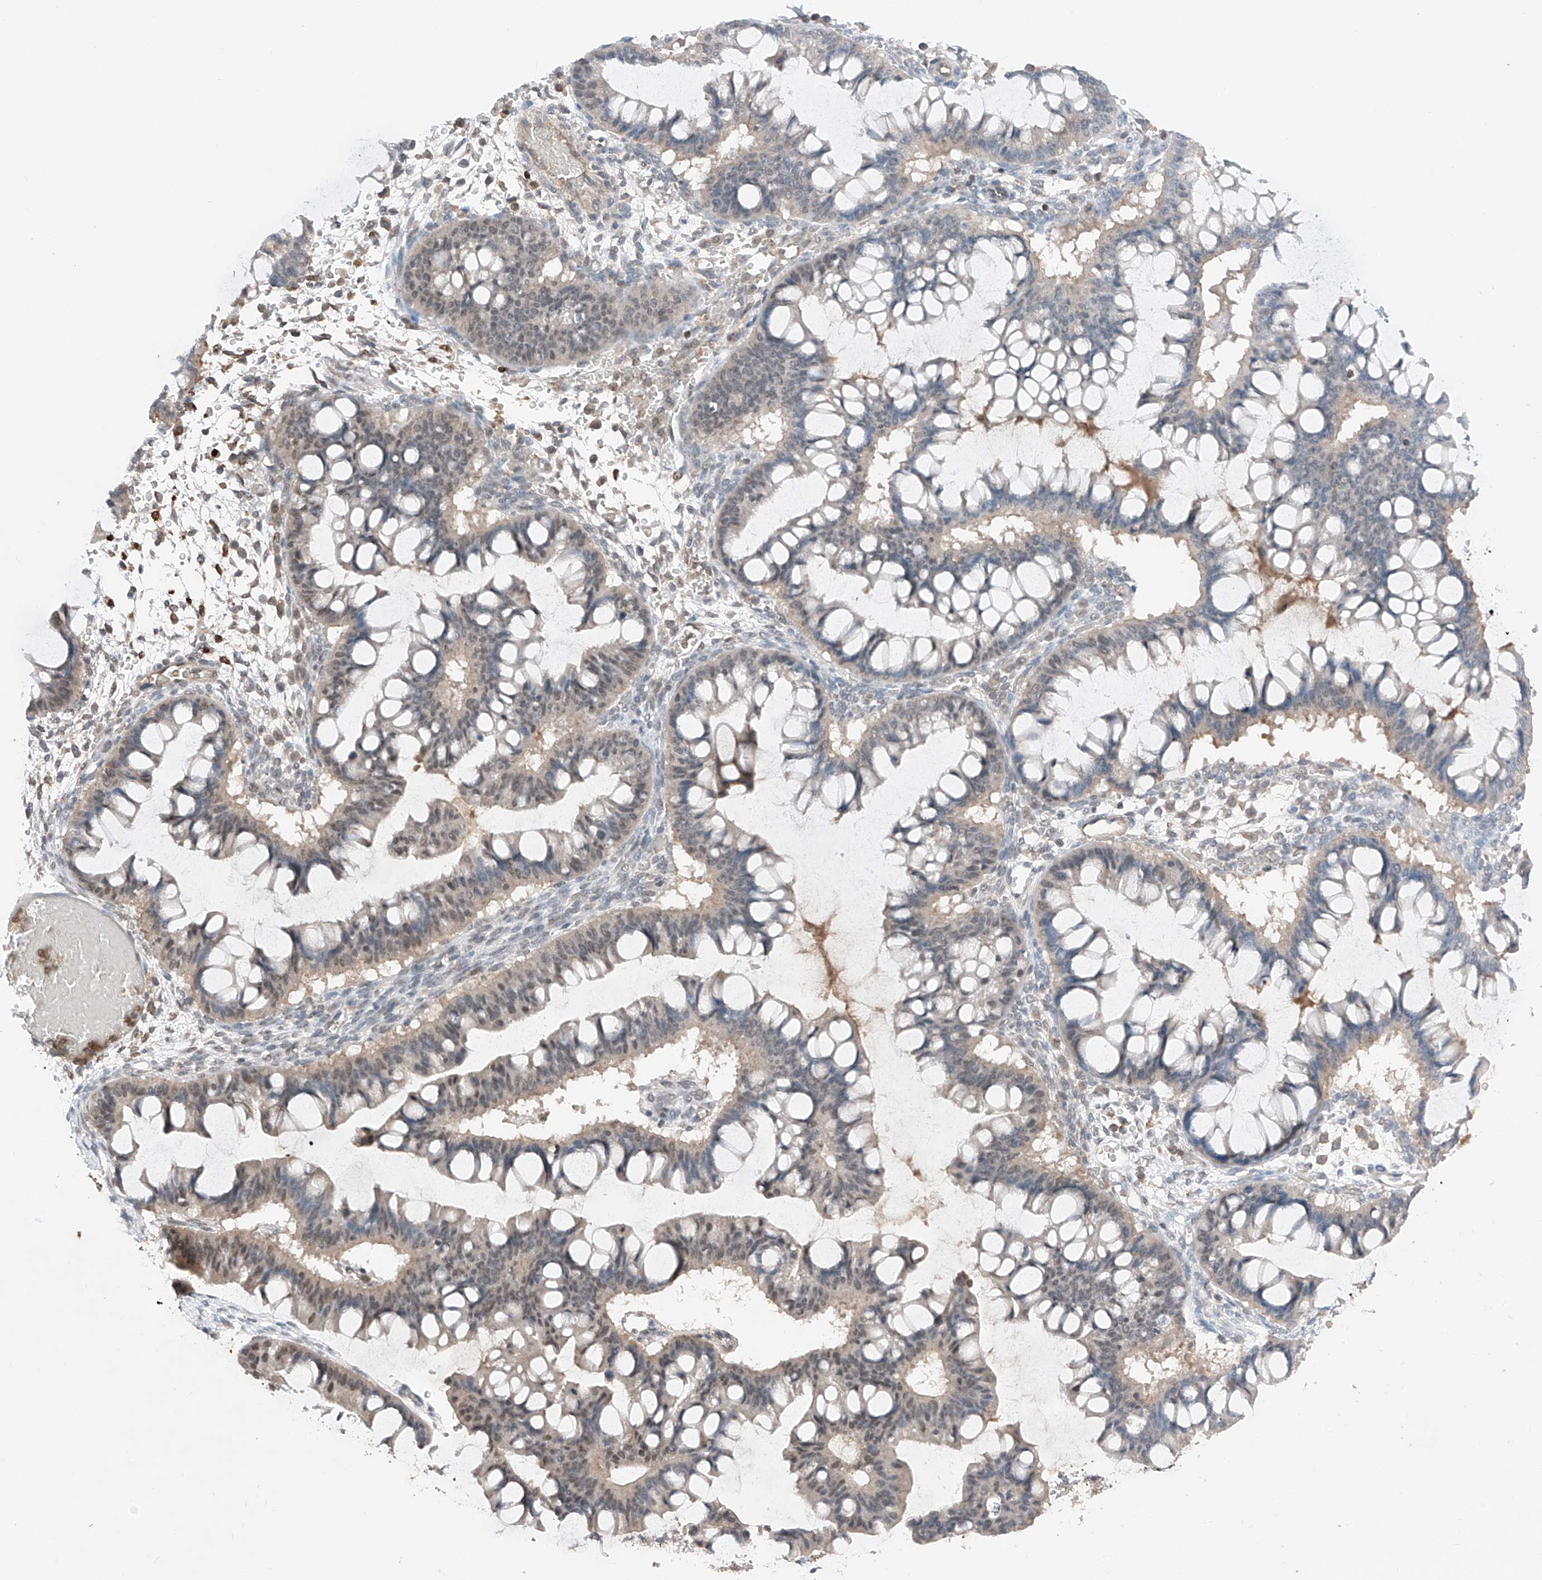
{"staining": {"intensity": "weak", "quantity": "<25%", "location": "nuclear"}, "tissue": "ovarian cancer", "cell_type": "Tumor cells", "image_type": "cancer", "snomed": [{"axis": "morphology", "description": "Cystadenocarcinoma, mucinous, NOS"}, {"axis": "topography", "description": "Ovary"}], "caption": "Immunohistochemistry of ovarian mucinous cystadenocarcinoma exhibits no positivity in tumor cells.", "gene": "TBX4", "patient": {"sex": "female", "age": 73}}